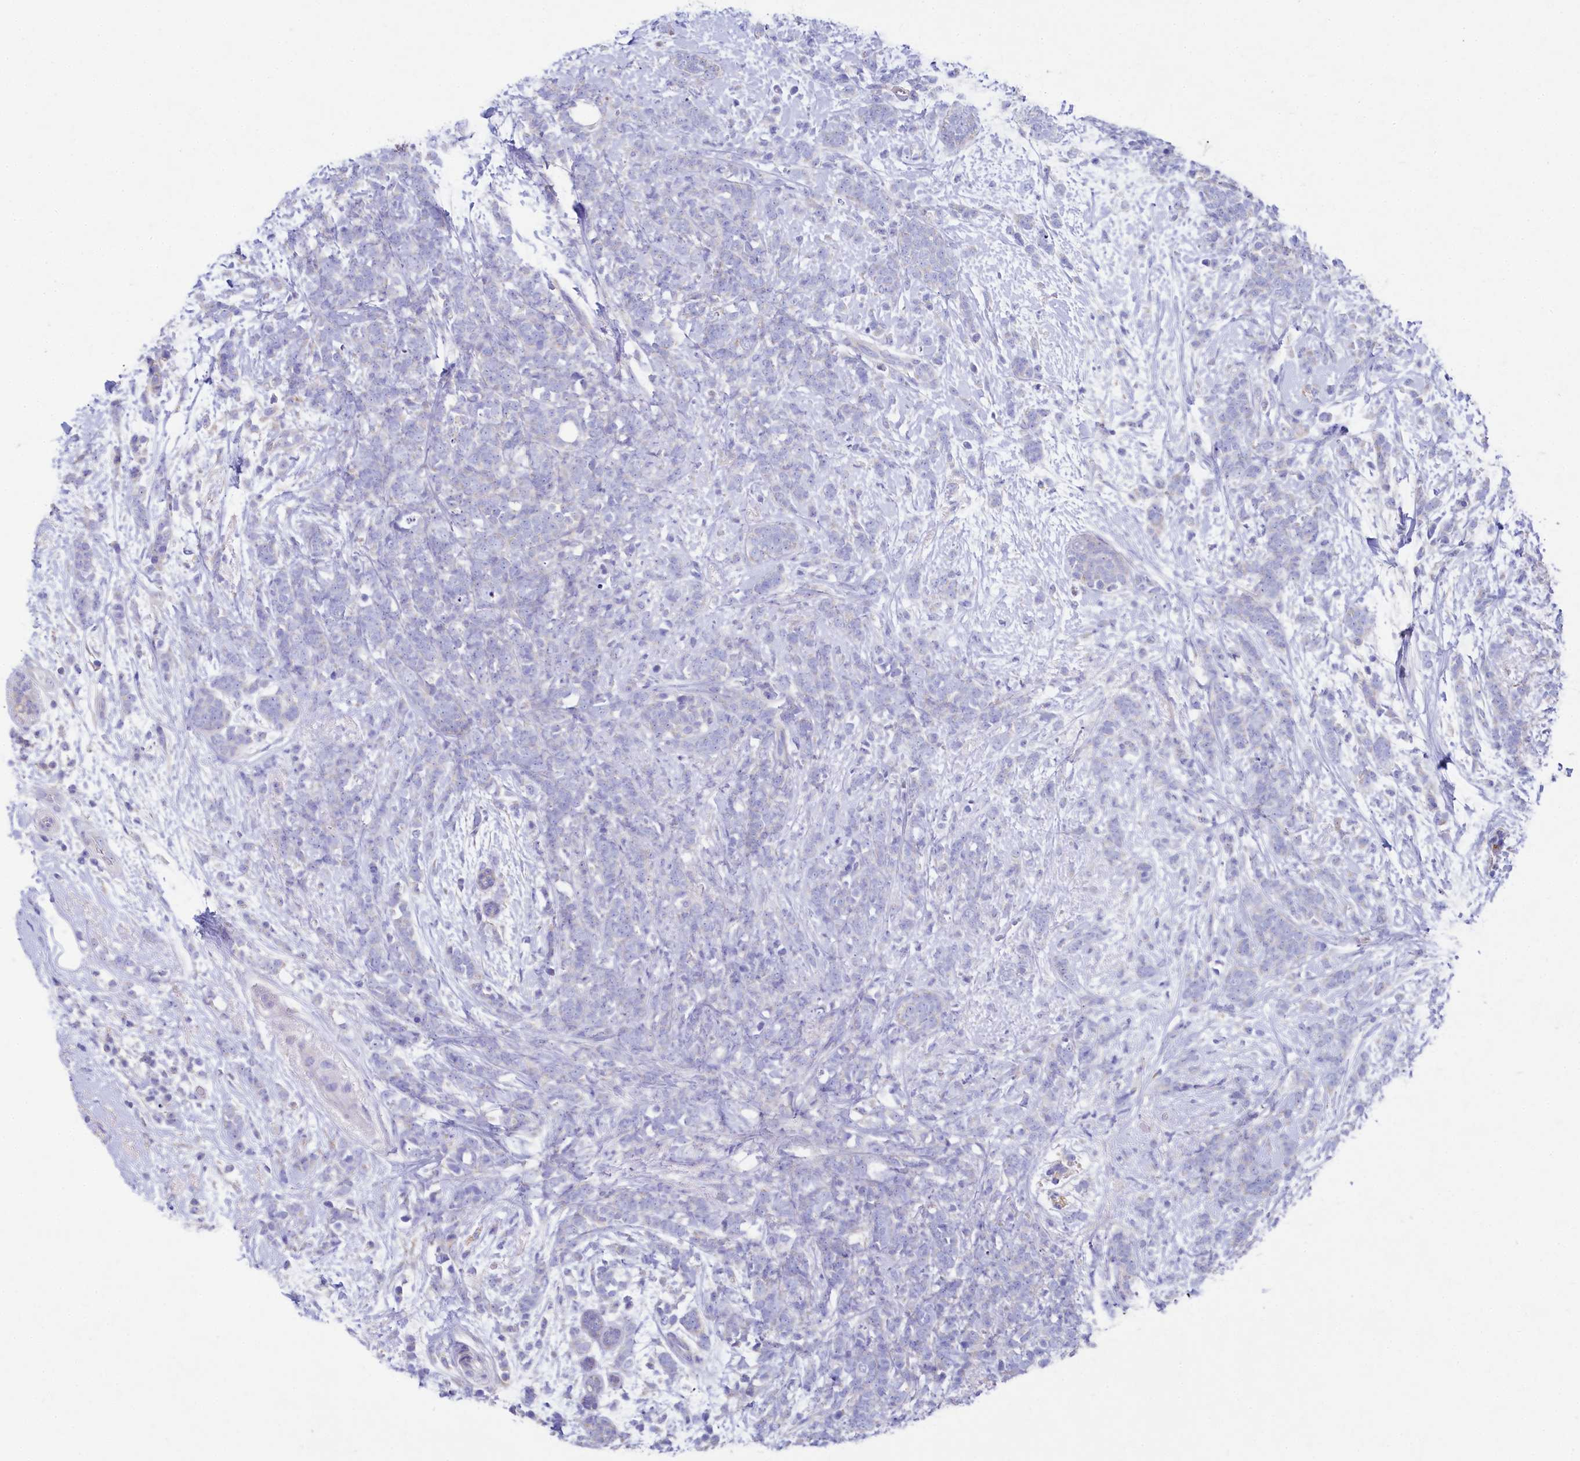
{"staining": {"intensity": "negative", "quantity": "none", "location": "none"}, "tissue": "breast cancer", "cell_type": "Tumor cells", "image_type": "cancer", "snomed": [{"axis": "morphology", "description": "Lobular carcinoma"}, {"axis": "topography", "description": "Breast"}], "caption": "Immunohistochemistry of breast lobular carcinoma reveals no expression in tumor cells.", "gene": "VPS26B", "patient": {"sex": "female", "age": 58}}